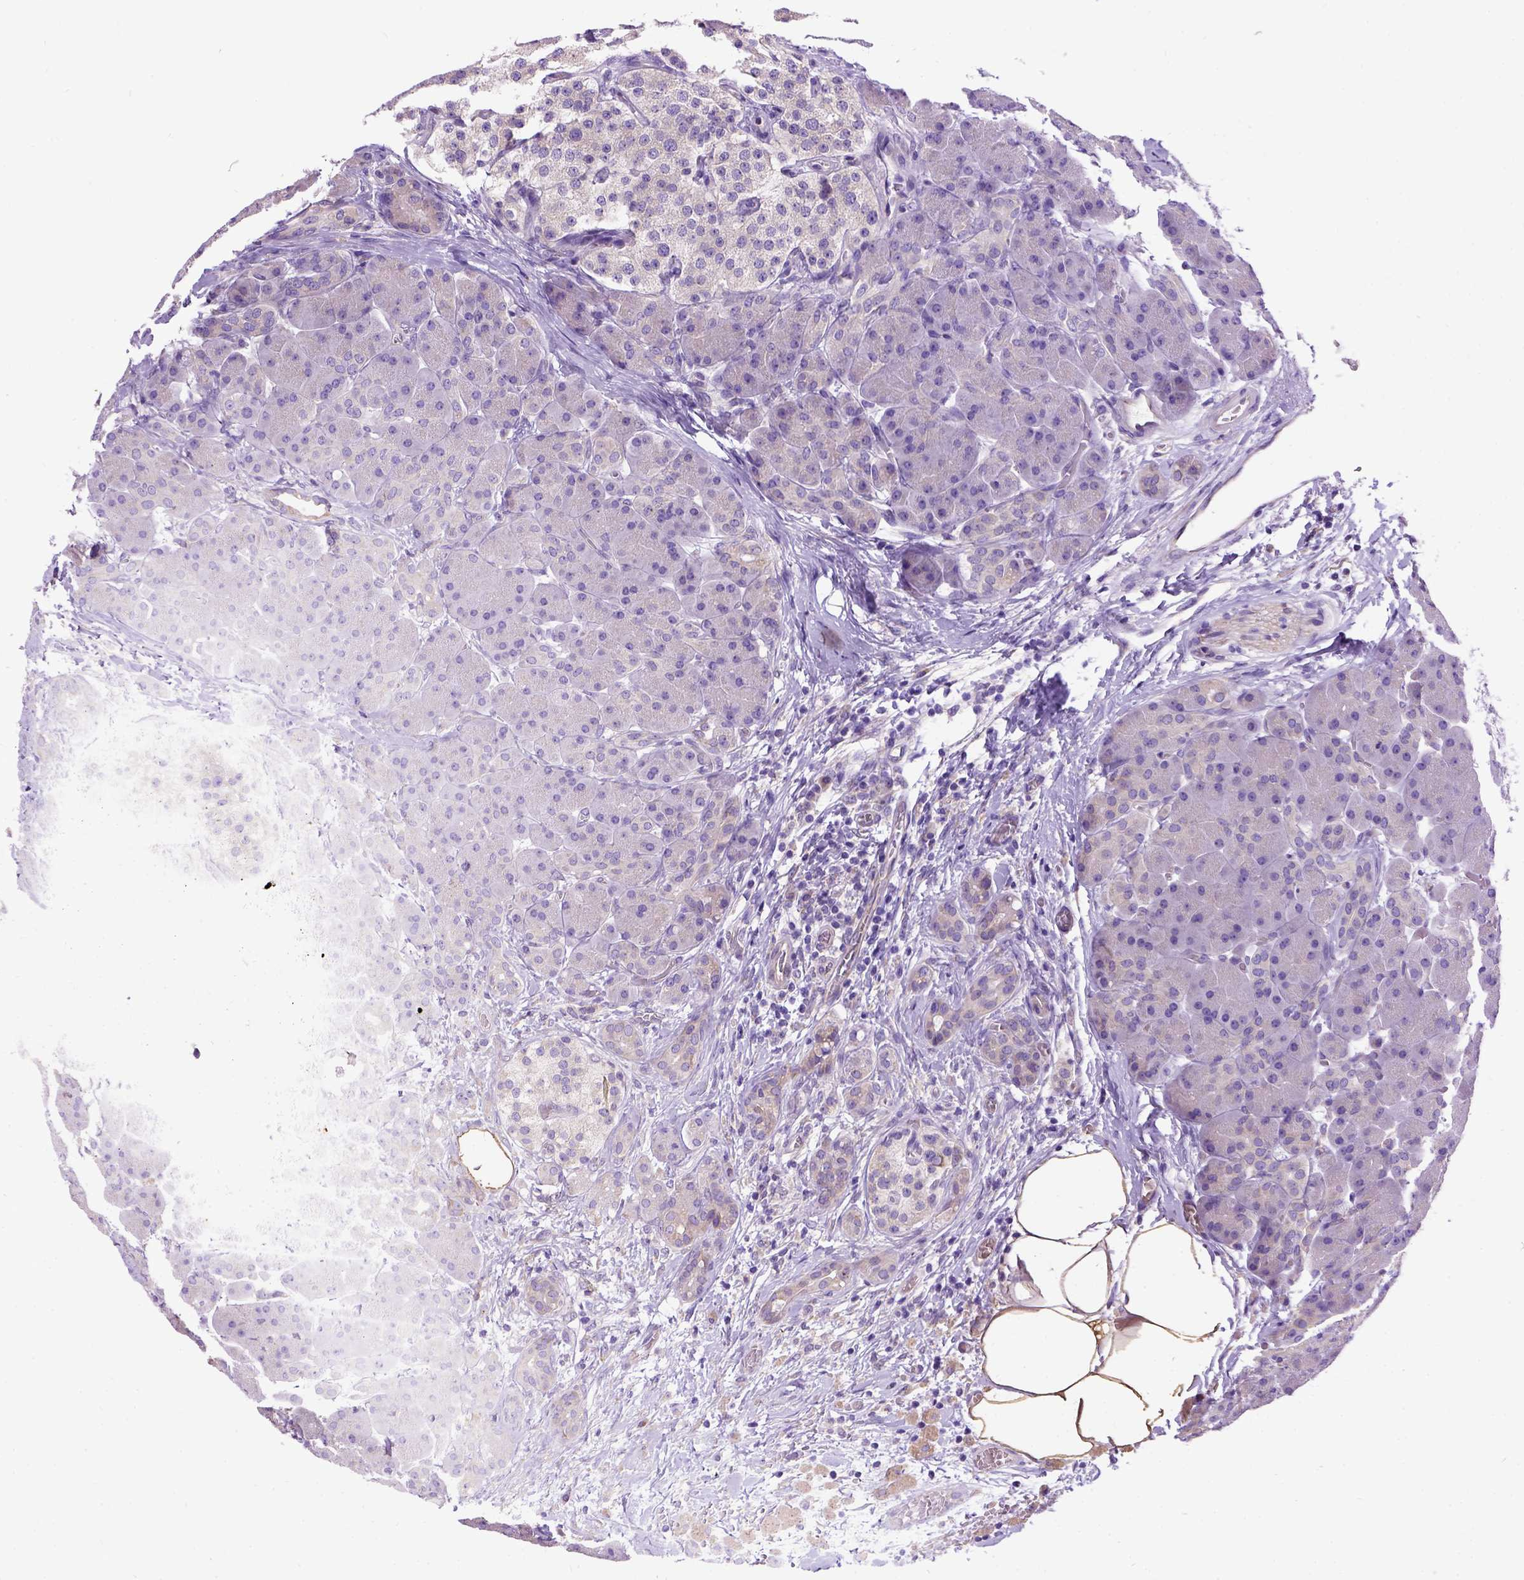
{"staining": {"intensity": "negative", "quantity": "none", "location": "none"}, "tissue": "pancreas", "cell_type": "Exocrine glandular cells", "image_type": "normal", "snomed": [{"axis": "morphology", "description": "Normal tissue, NOS"}, {"axis": "topography", "description": "Pancreas"}], "caption": "Micrograph shows no significant protein expression in exocrine glandular cells of normal pancreas.", "gene": "CFAP54", "patient": {"sex": "male", "age": 55}}